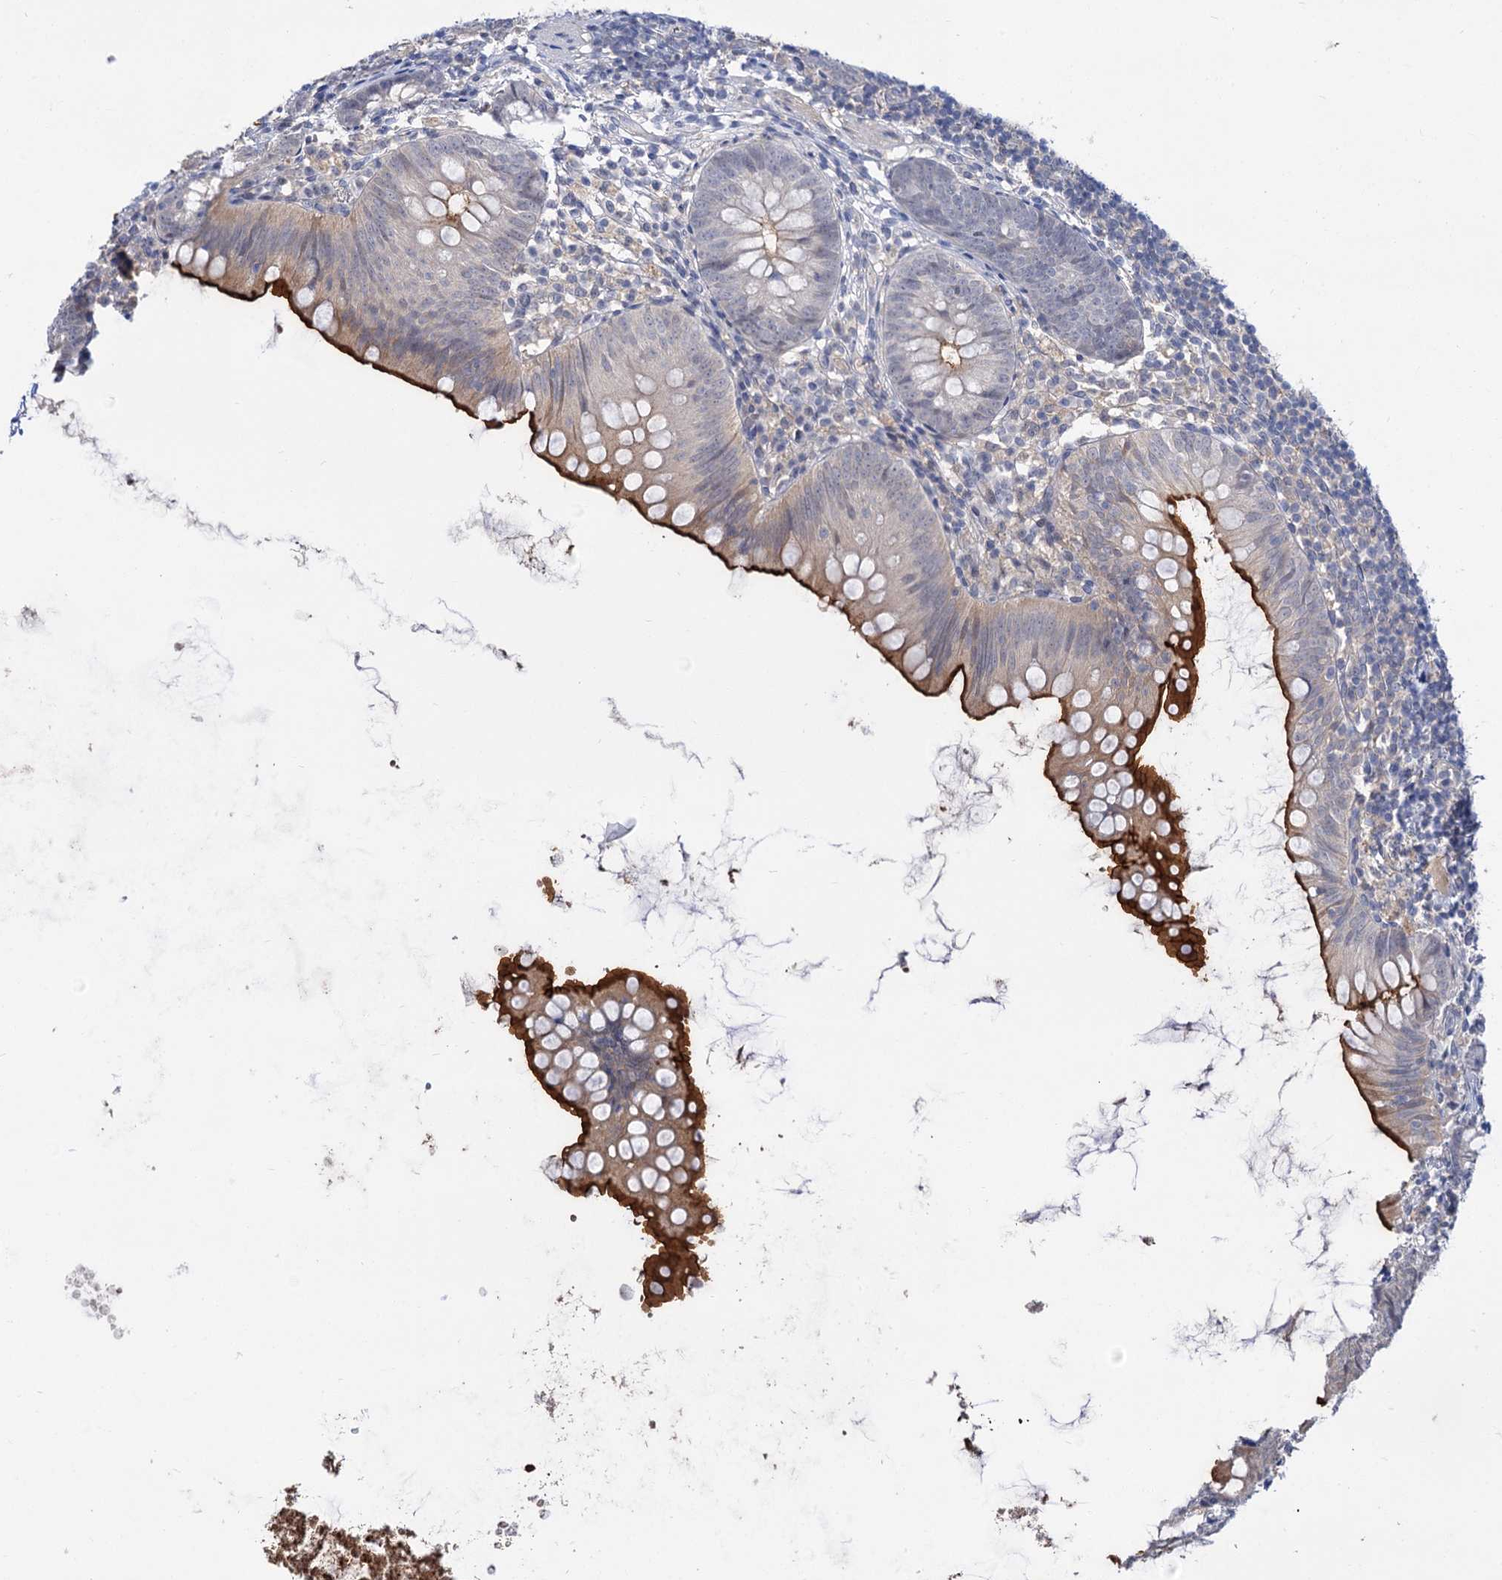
{"staining": {"intensity": "strong", "quantity": "25%-75%", "location": "cytoplasmic/membranous"}, "tissue": "appendix", "cell_type": "Glandular cells", "image_type": "normal", "snomed": [{"axis": "morphology", "description": "Normal tissue, NOS"}, {"axis": "topography", "description": "Appendix"}], "caption": "Protein staining of unremarkable appendix shows strong cytoplasmic/membranous positivity in approximately 25%-75% of glandular cells.", "gene": "NEK10", "patient": {"sex": "female", "age": 62}}